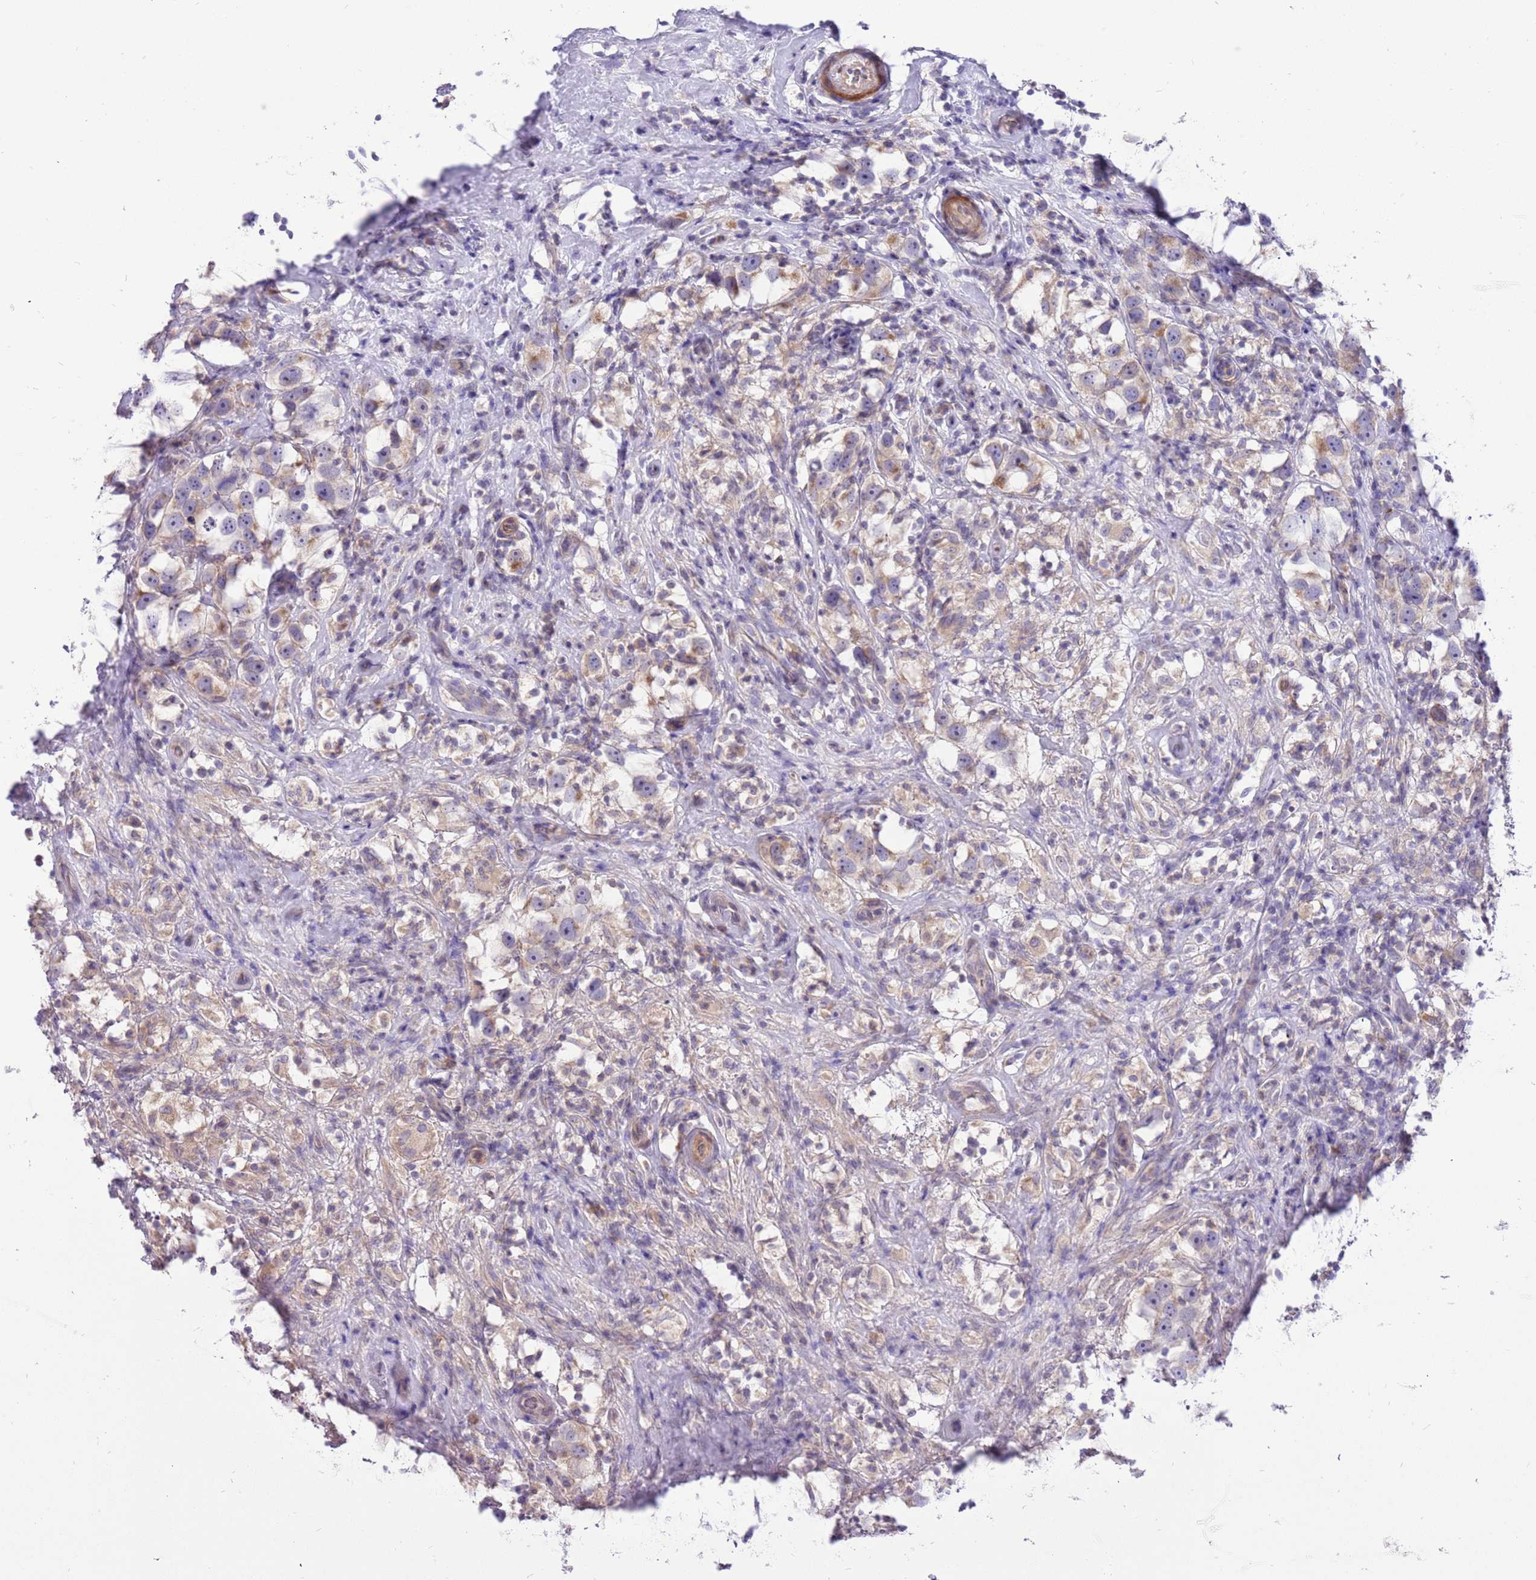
{"staining": {"intensity": "weak", "quantity": "25%-75%", "location": "cytoplasmic/membranous"}, "tissue": "testis cancer", "cell_type": "Tumor cells", "image_type": "cancer", "snomed": [{"axis": "morphology", "description": "Seminoma, NOS"}, {"axis": "topography", "description": "Testis"}], "caption": "Brown immunohistochemical staining in human testis seminoma displays weak cytoplasmic/membranous expression in approximately 25%-75% of tumor cells.", "gene": "GLCE", "patient": {"sex": "male", "age": 49}}